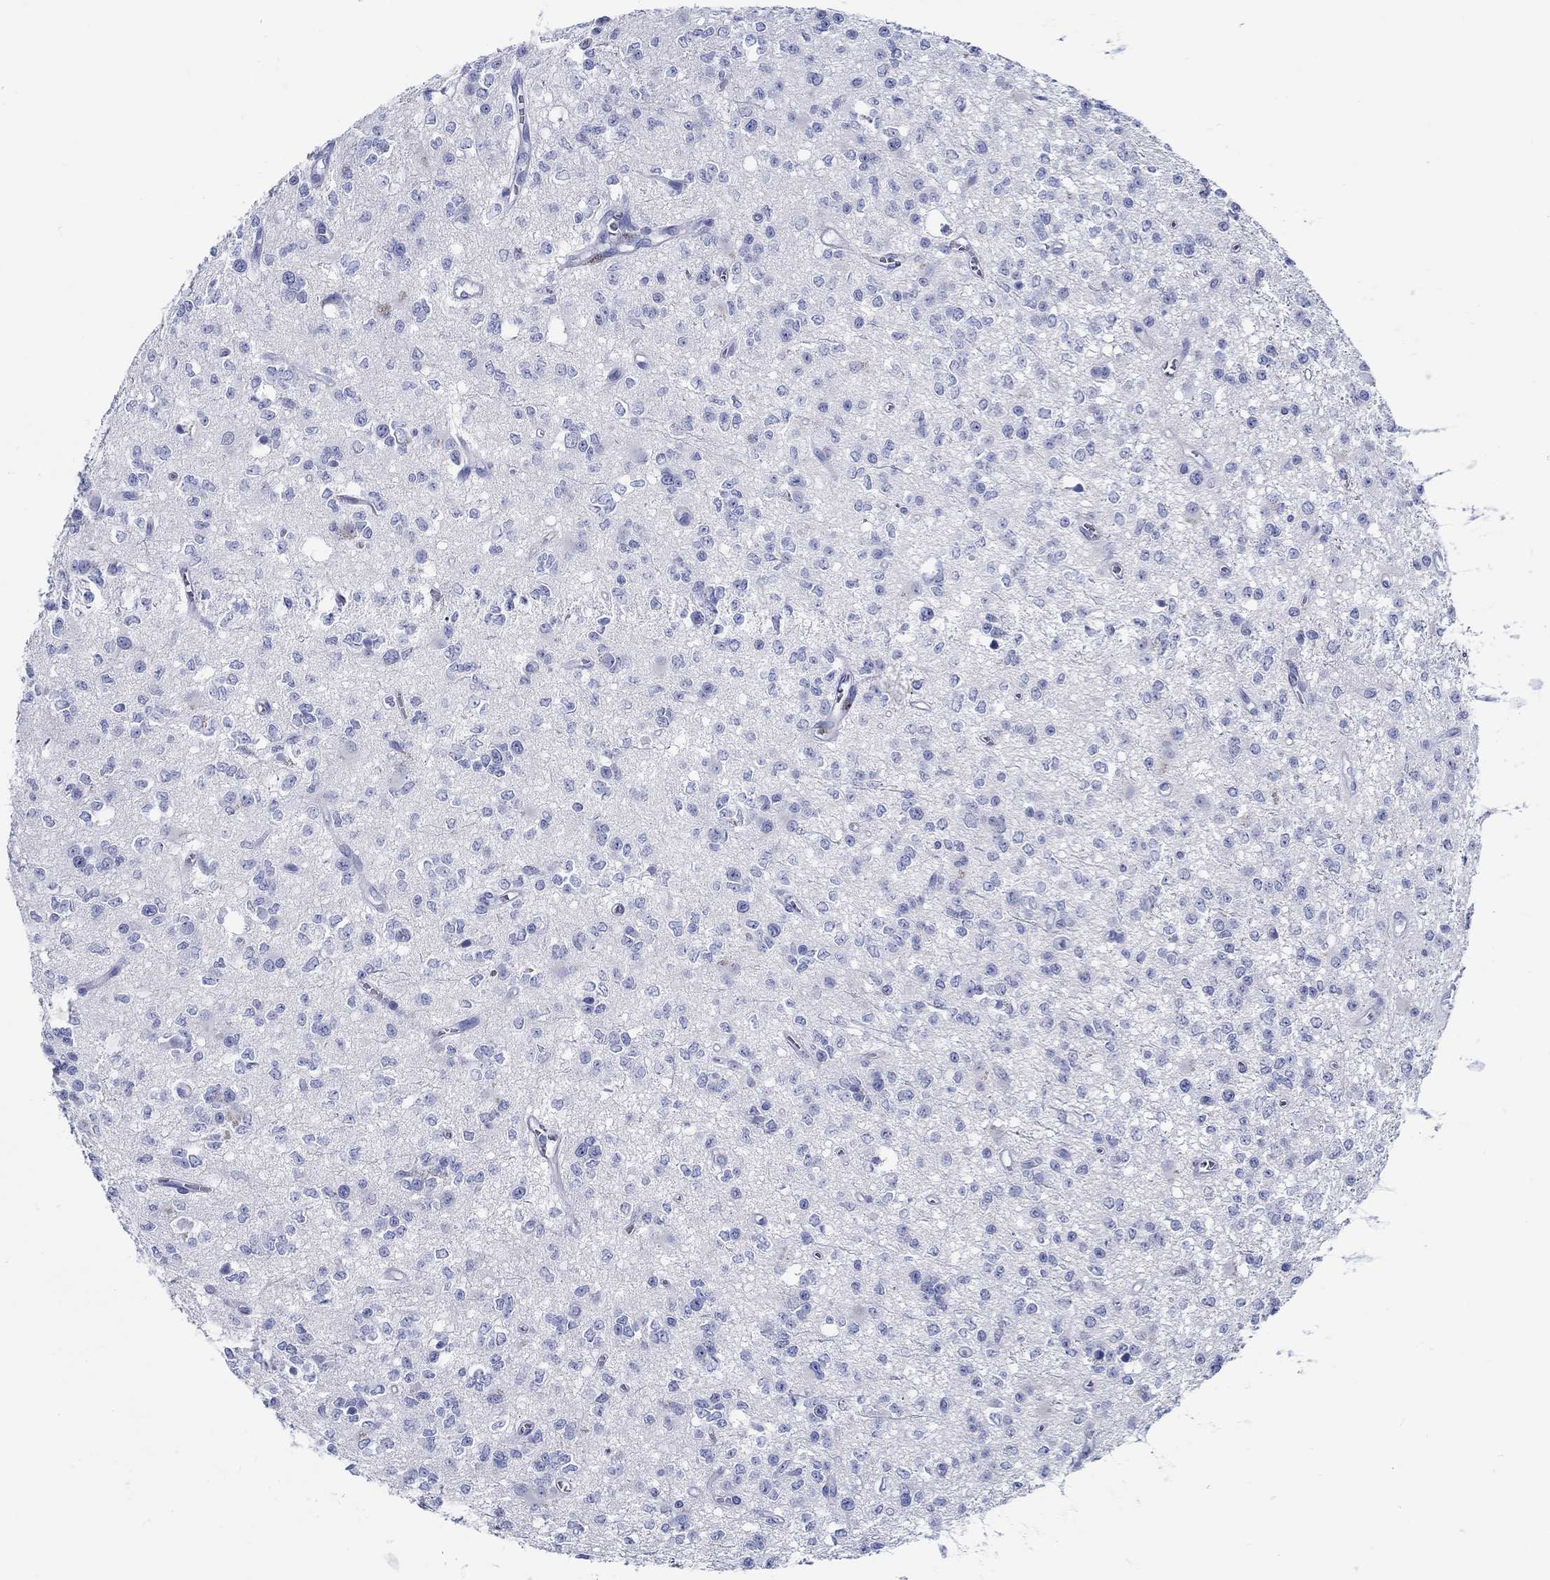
{"staining": {"intensity": "negative", "quantity": "none", "location": "none"}, "tissue": "glioma", "cell_type": "Tumor cells", "image_type": "cancer", "snomed": [{"axis": "morphology", "description": "Glioma, malignant, Low grade"}, {"axis": "topography", "description": "Brain"}], "caption": "A high-resolution photomicrograph shows immunohistochemistry staining of malignant low-grade glioma, which shows no significant staining in tumor cells.", "gene": "RD3L", "patient": {"sex": "female", "age": 45}}